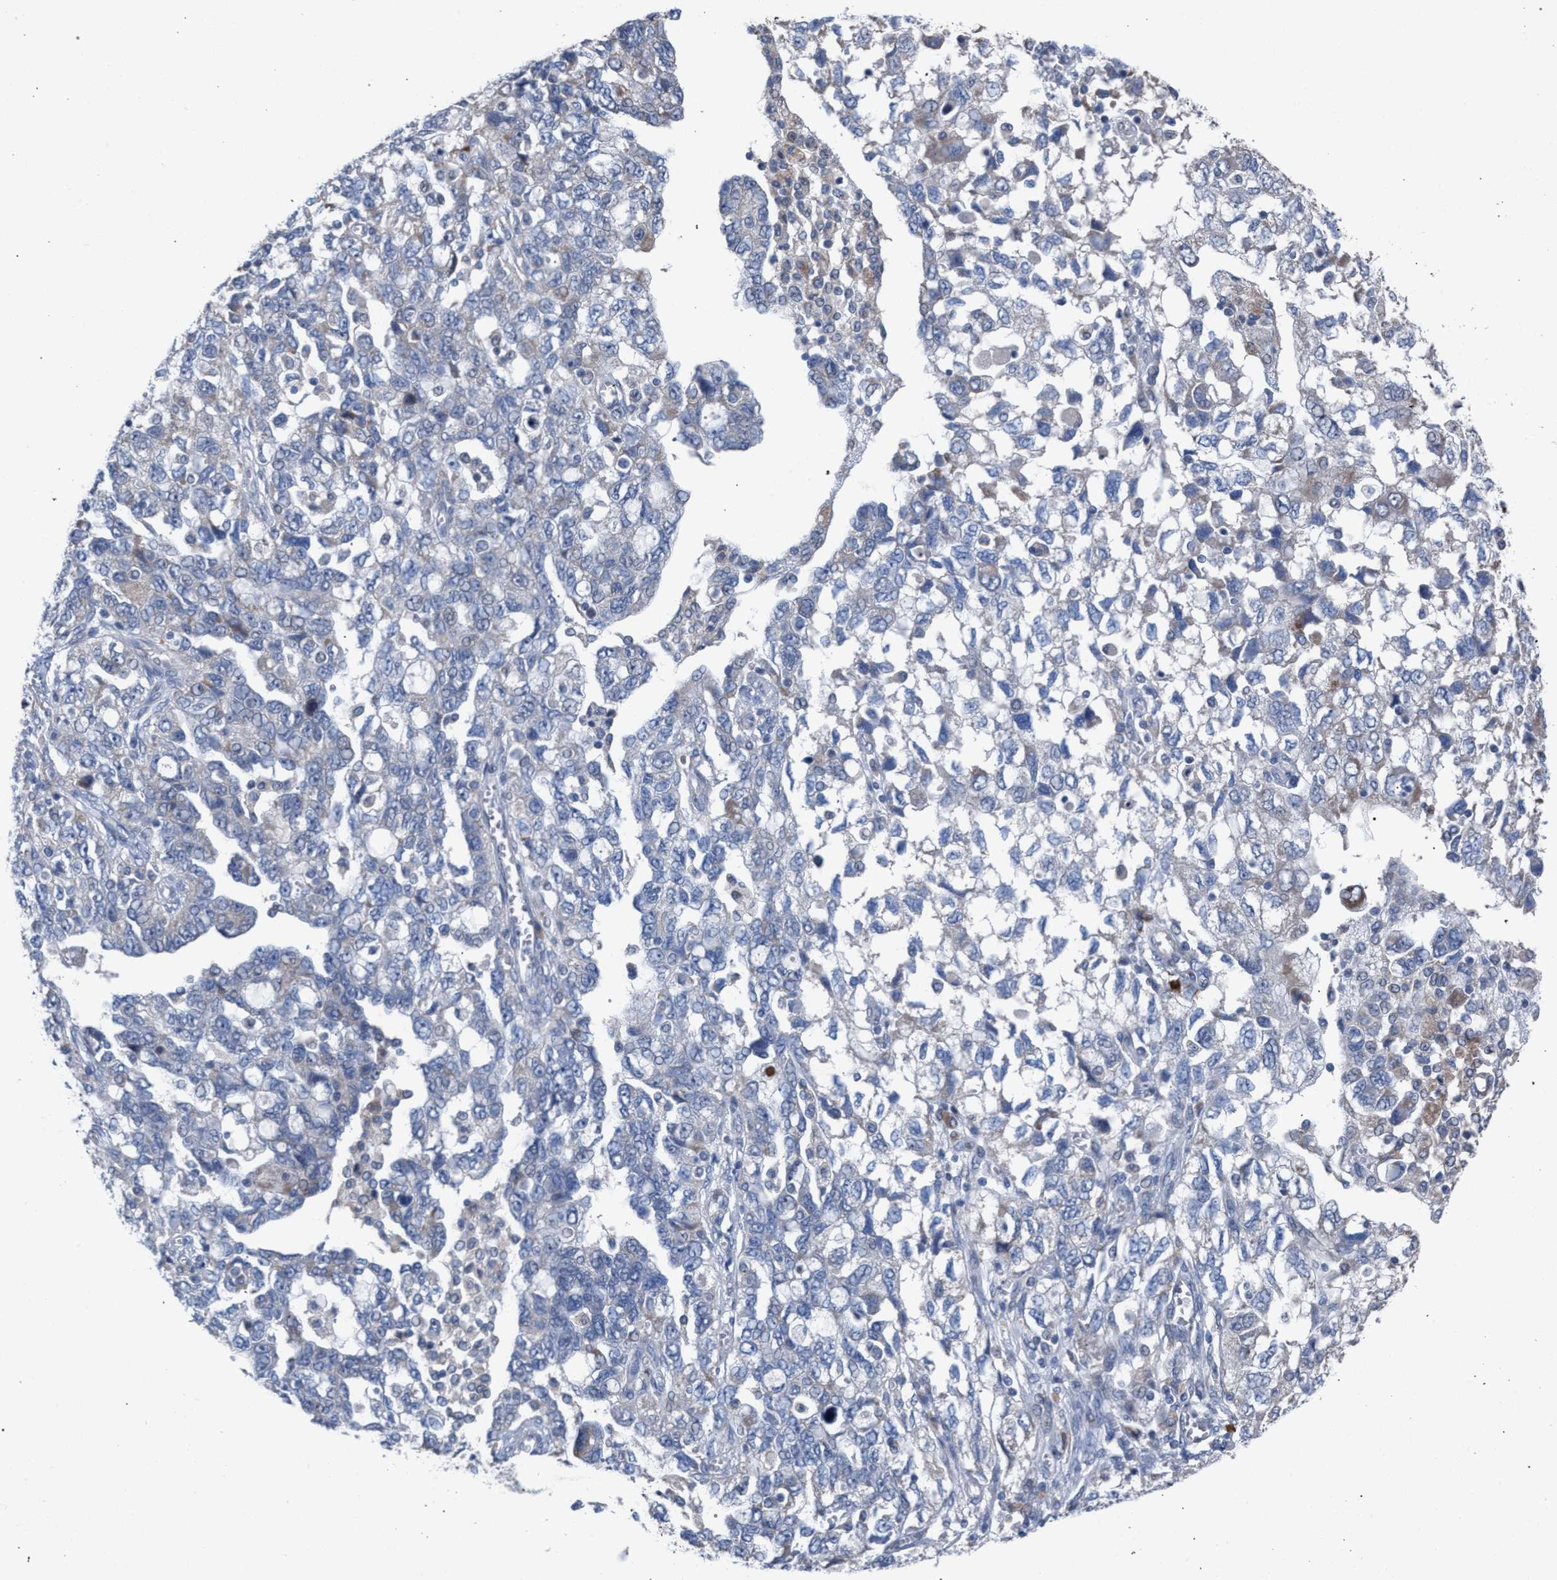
{"staining": {"intensity": "negative", "quantity": "none", "location": "none"}, "tissue": "ovarian cancer", "cell_type": "Tumor cells", "image_type": "cancer", "snomed": [{"axis": "morphology", "description": "Carcinoma, NOS"}, {"axis": "morphology", "description": "Cystadenocarcinoma, serous, NOS"}, {"axis": "topography", "description": "Ovary"}], "caption": "Human ovarian serous cystadenocarcinoma stained for a protein using IHC reveals no expression in tumor cells.", "gene": "RNF135", "patient": {"sex": "female", "age": 69}}